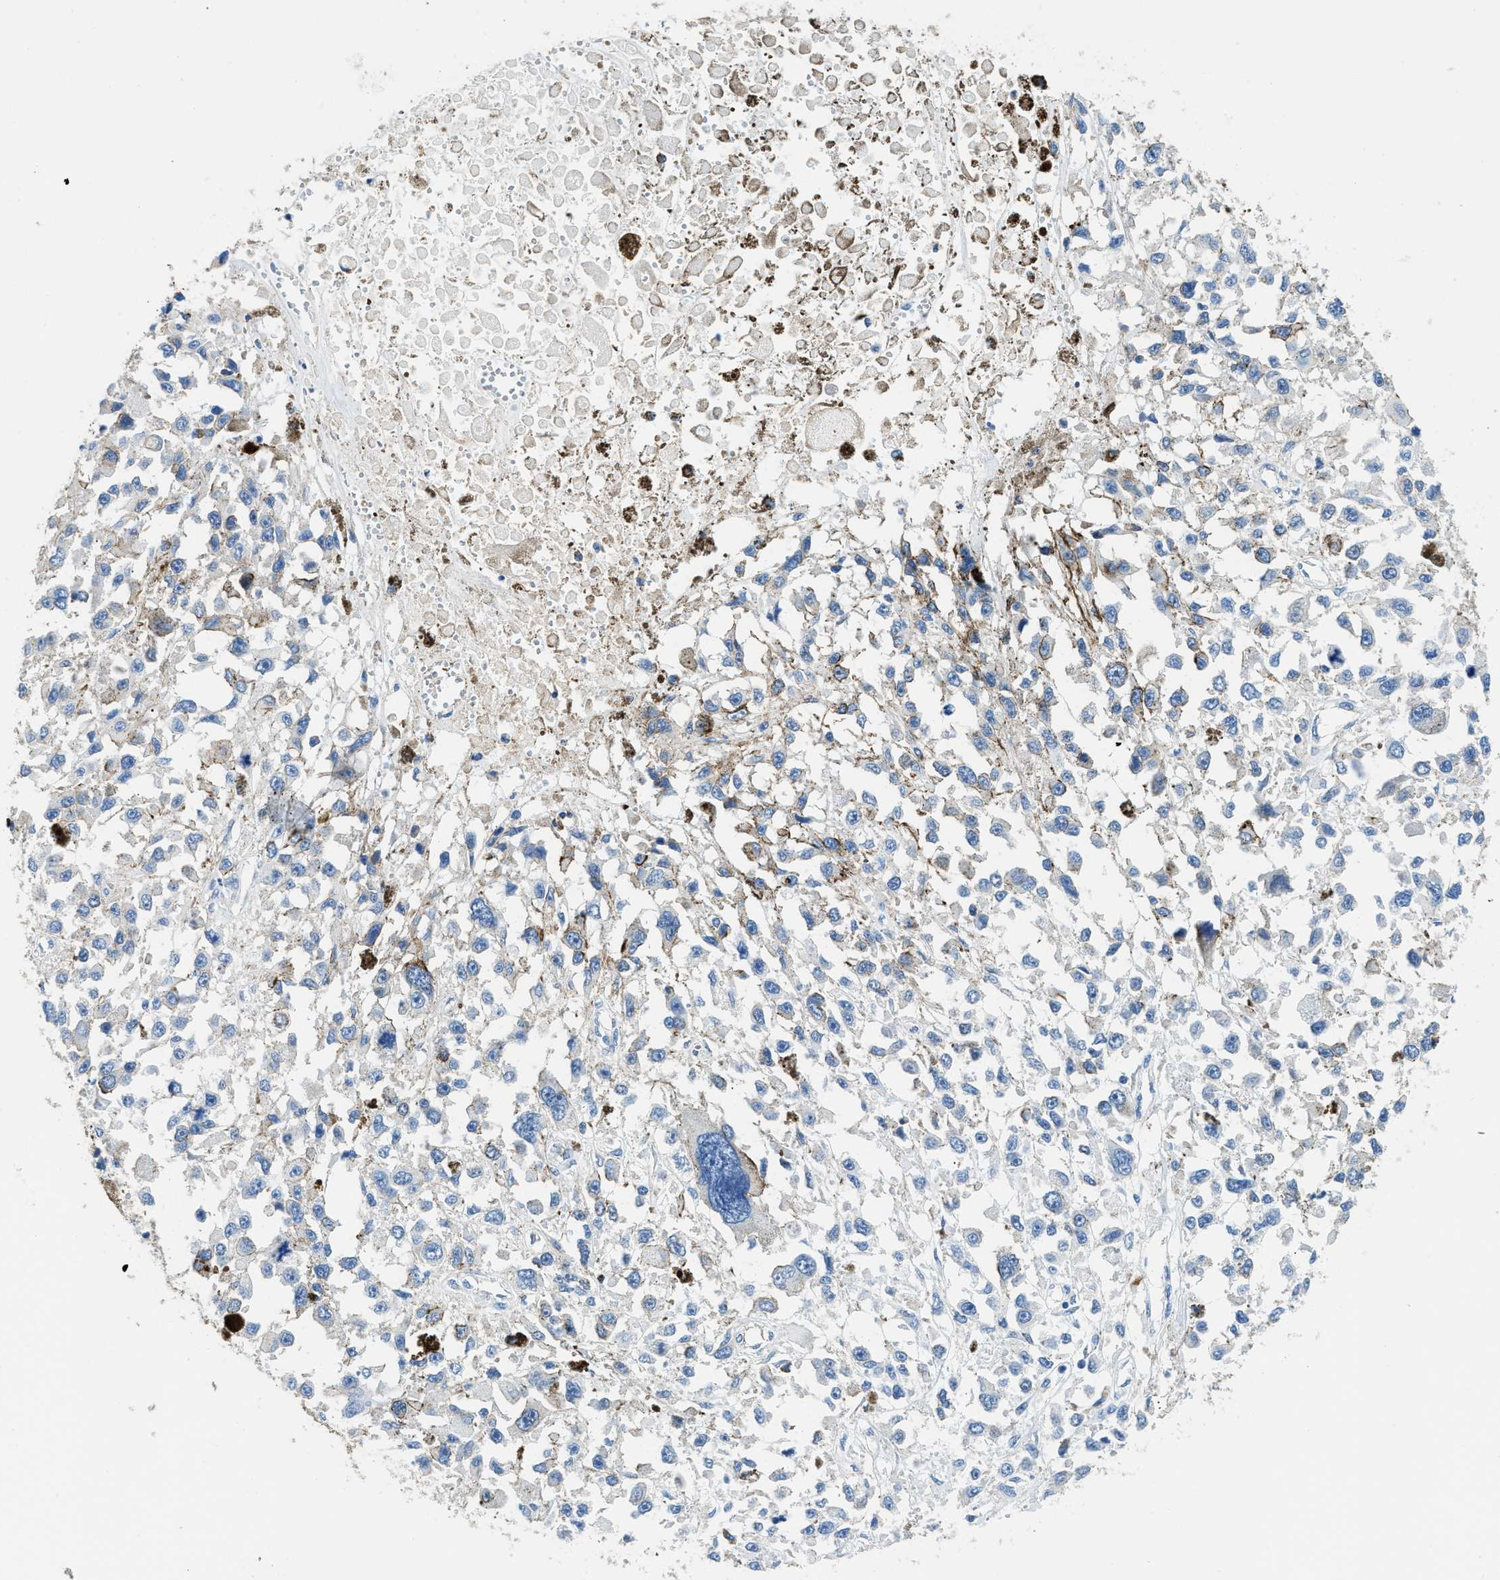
{"staining": {"intensity": "negative", "quantity": "none", "location": "none"}, "tissue": "melanoma", "cell_type": "Tumor cells", "image_type": "cancer", "snomed": [{"axis": "morphology", "description": "Malignant melanoma, Metastatic site"}, {"axis": "topography", "description": "Lymph node"}], "caption": "Malignant melanoma (metastatic site) stained for a protein using IHC demonstrates no positivity tumor cells.", "gene": "CUTA", "patient": {"sex": "male", "age": 59}}